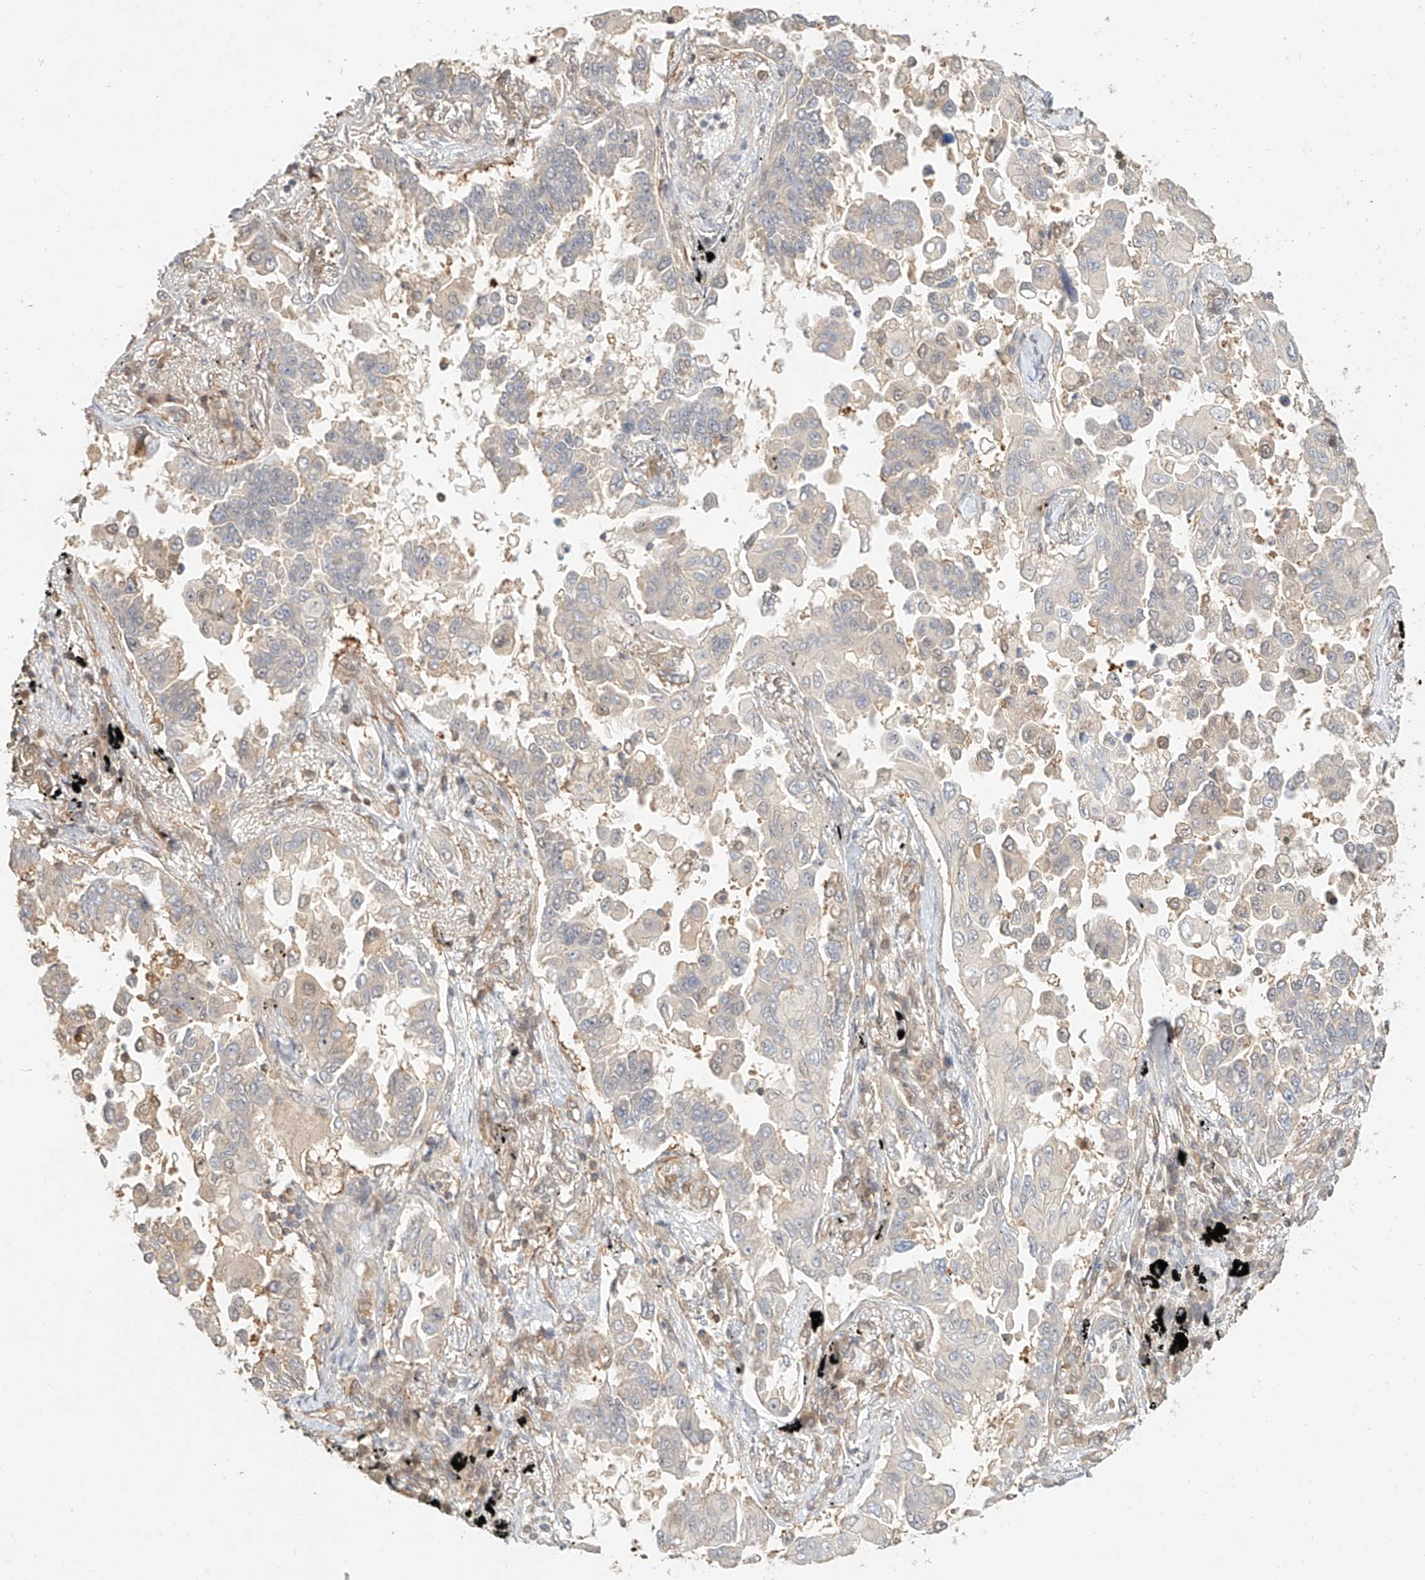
{"staining": {"intensity": "moderate", "quantity": "<25%", "location": "cytoplasmic/membranous"}, "tissue": "lung cancer", "cell_type": "Tumor cells", "image_type": "cancer", "snomed": [{"axis": "morphology", "description": "Adenocarcinoma, NOS"}, {"axis": "topography", "description": "Lung"}], "caption": "This histopathology image demonstrates adenocarcinoma (lung) stained with immunohistochemistry (IHC) to label a protein in brown. The cytoplasmic/membranous of tumor cells show moderate positivity for the protein. Nuclei are counter-stained blue.", "gene": "NAP1L1", "patient": {"sex": "female", "age": 67}}